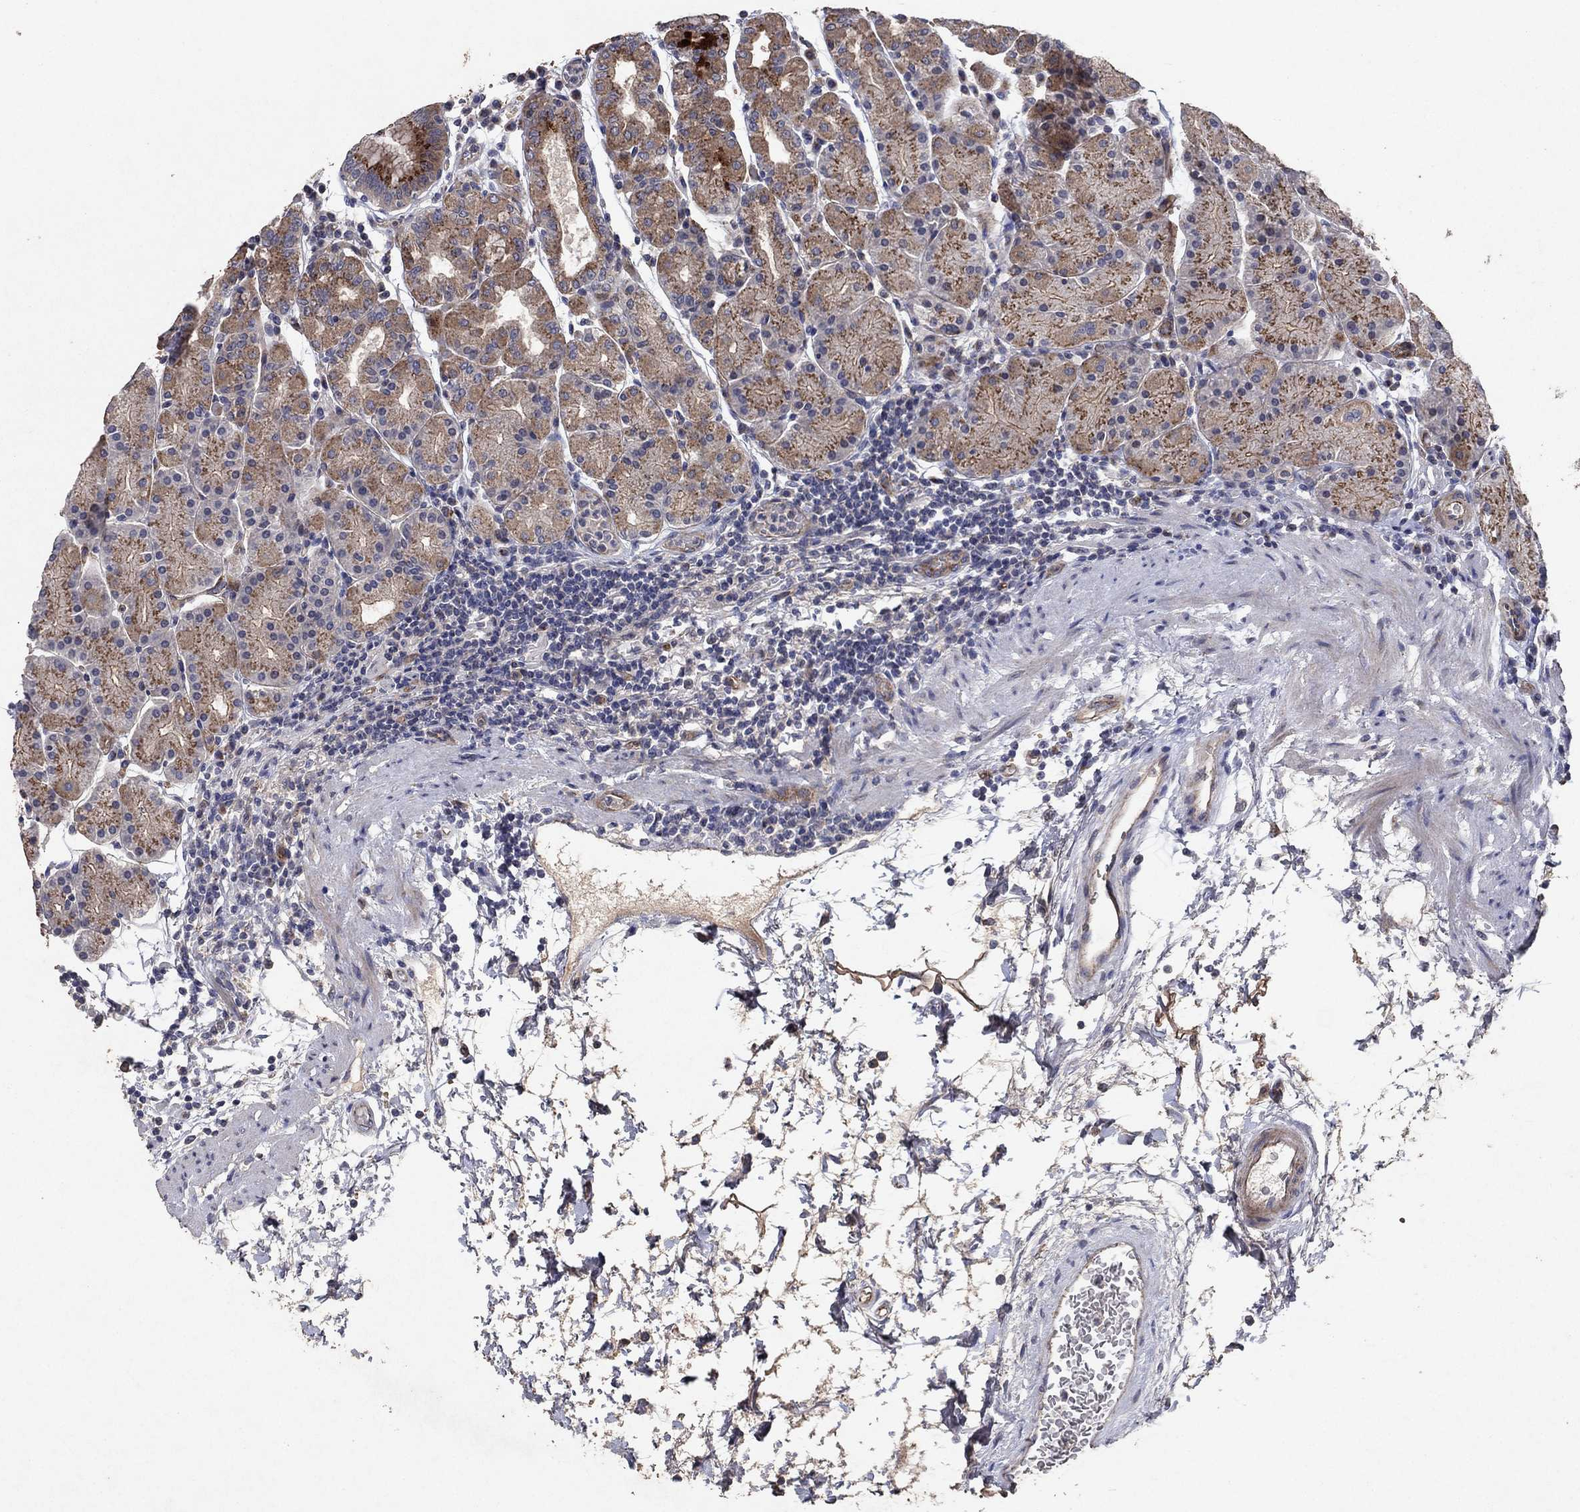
{"staining": {"intensity": "strong", "quantity": "25%-75%", "location": "cytoplasmic/membranous"}, "tissue": "stomach", "cell_type": "Glandular cells", "image_type": "normal", "snomed": [{"axis": "morphology", "description": "Normal tissue, NOS"}, {"axis": "topography", "description": "Stomach"}], "caption": "The immunohistochemical stain labels strong cytoplasmic/membranous expression in glandular cells of unremarkable stomach. (DAB (3,3'-diaminobenzidine) = brown stain, brightfield microscopy at high magnification).", "gene": "FRG1", "patient": {"sex": "male", "age": 54}}